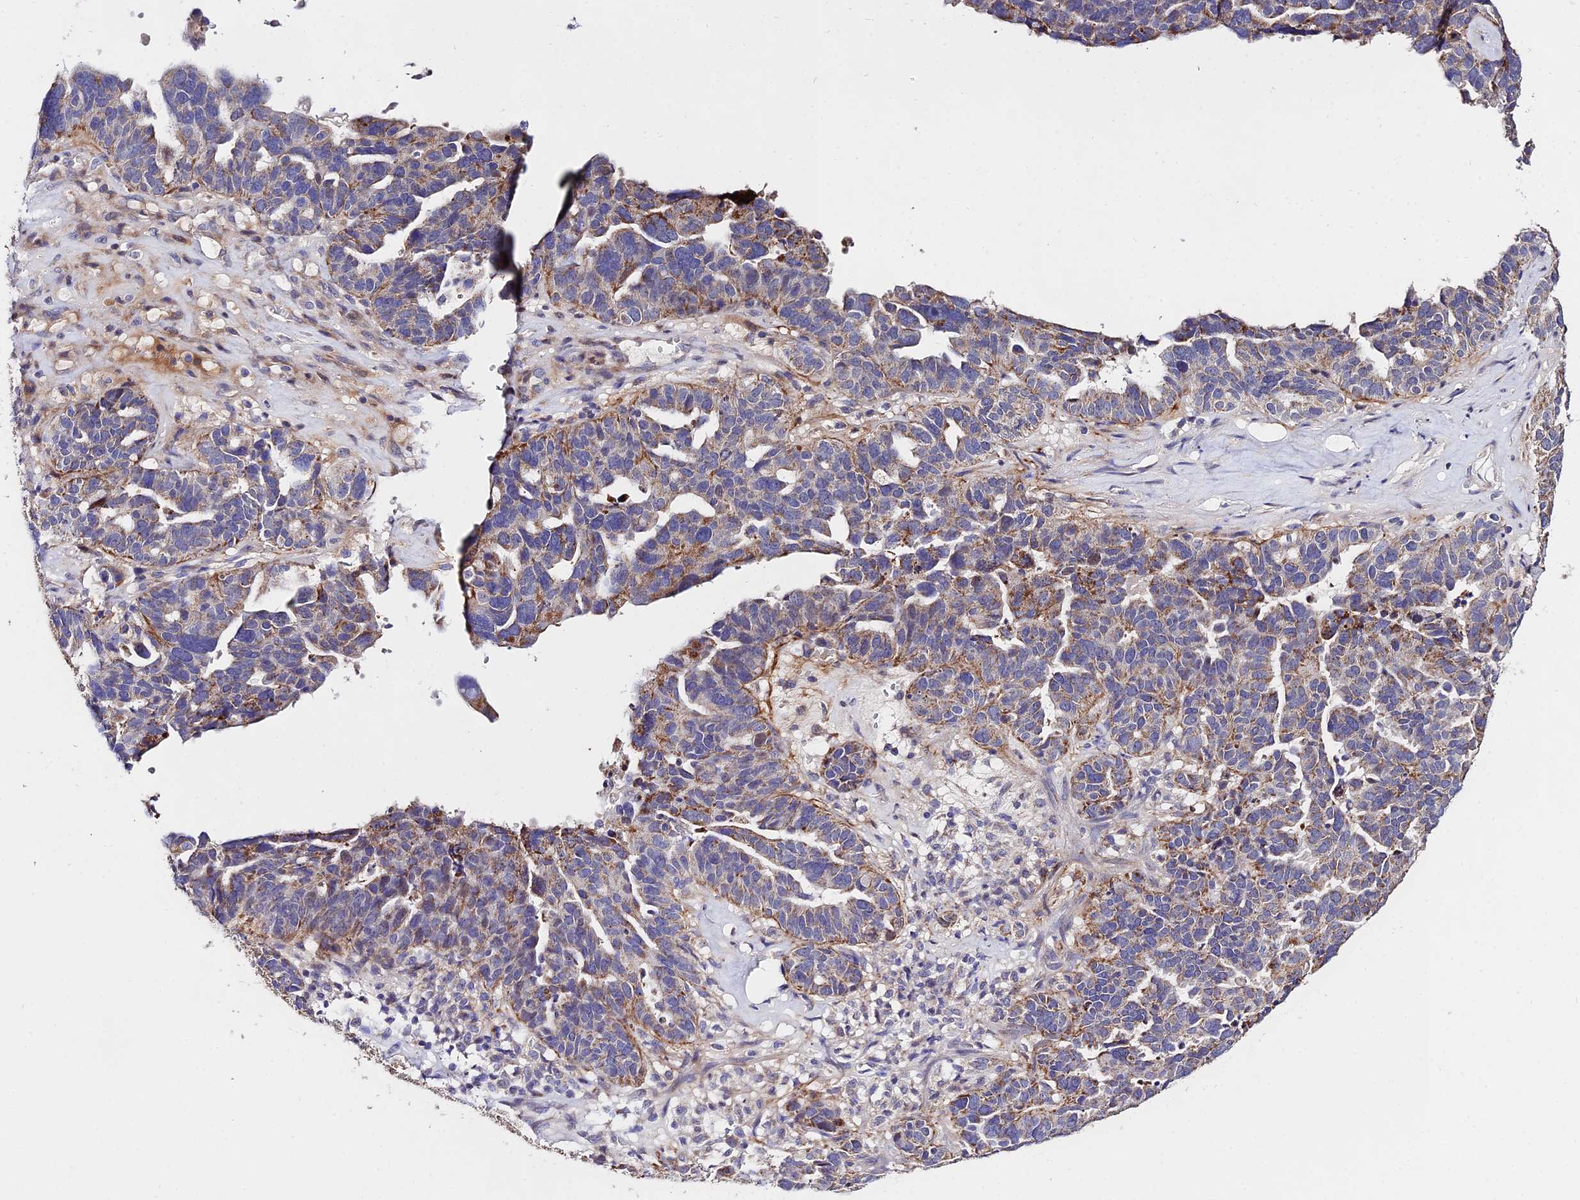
{"staining": {"intensity": "moderate", "quantity": "25%-75%", "location": "cytoplasmic/membranous"}, "tissue": "ovarian cancer", "cell_type": "Tumor cells", "image_type": "cancer", "snomed": [{"axis": "morphology", "description": "Cystadenocarcinoma, serous, NOS"}, {"axis": "topography", "description": "Ovary"}], "caption": "IHC of human ovarian cancer demonstrates medium levels of moderate cytoplasmic/membranous staining in approximately 25%-75% of tumor cells.", "gene": "WDR5B", "patient": {"sex": "female", "age": 59}}